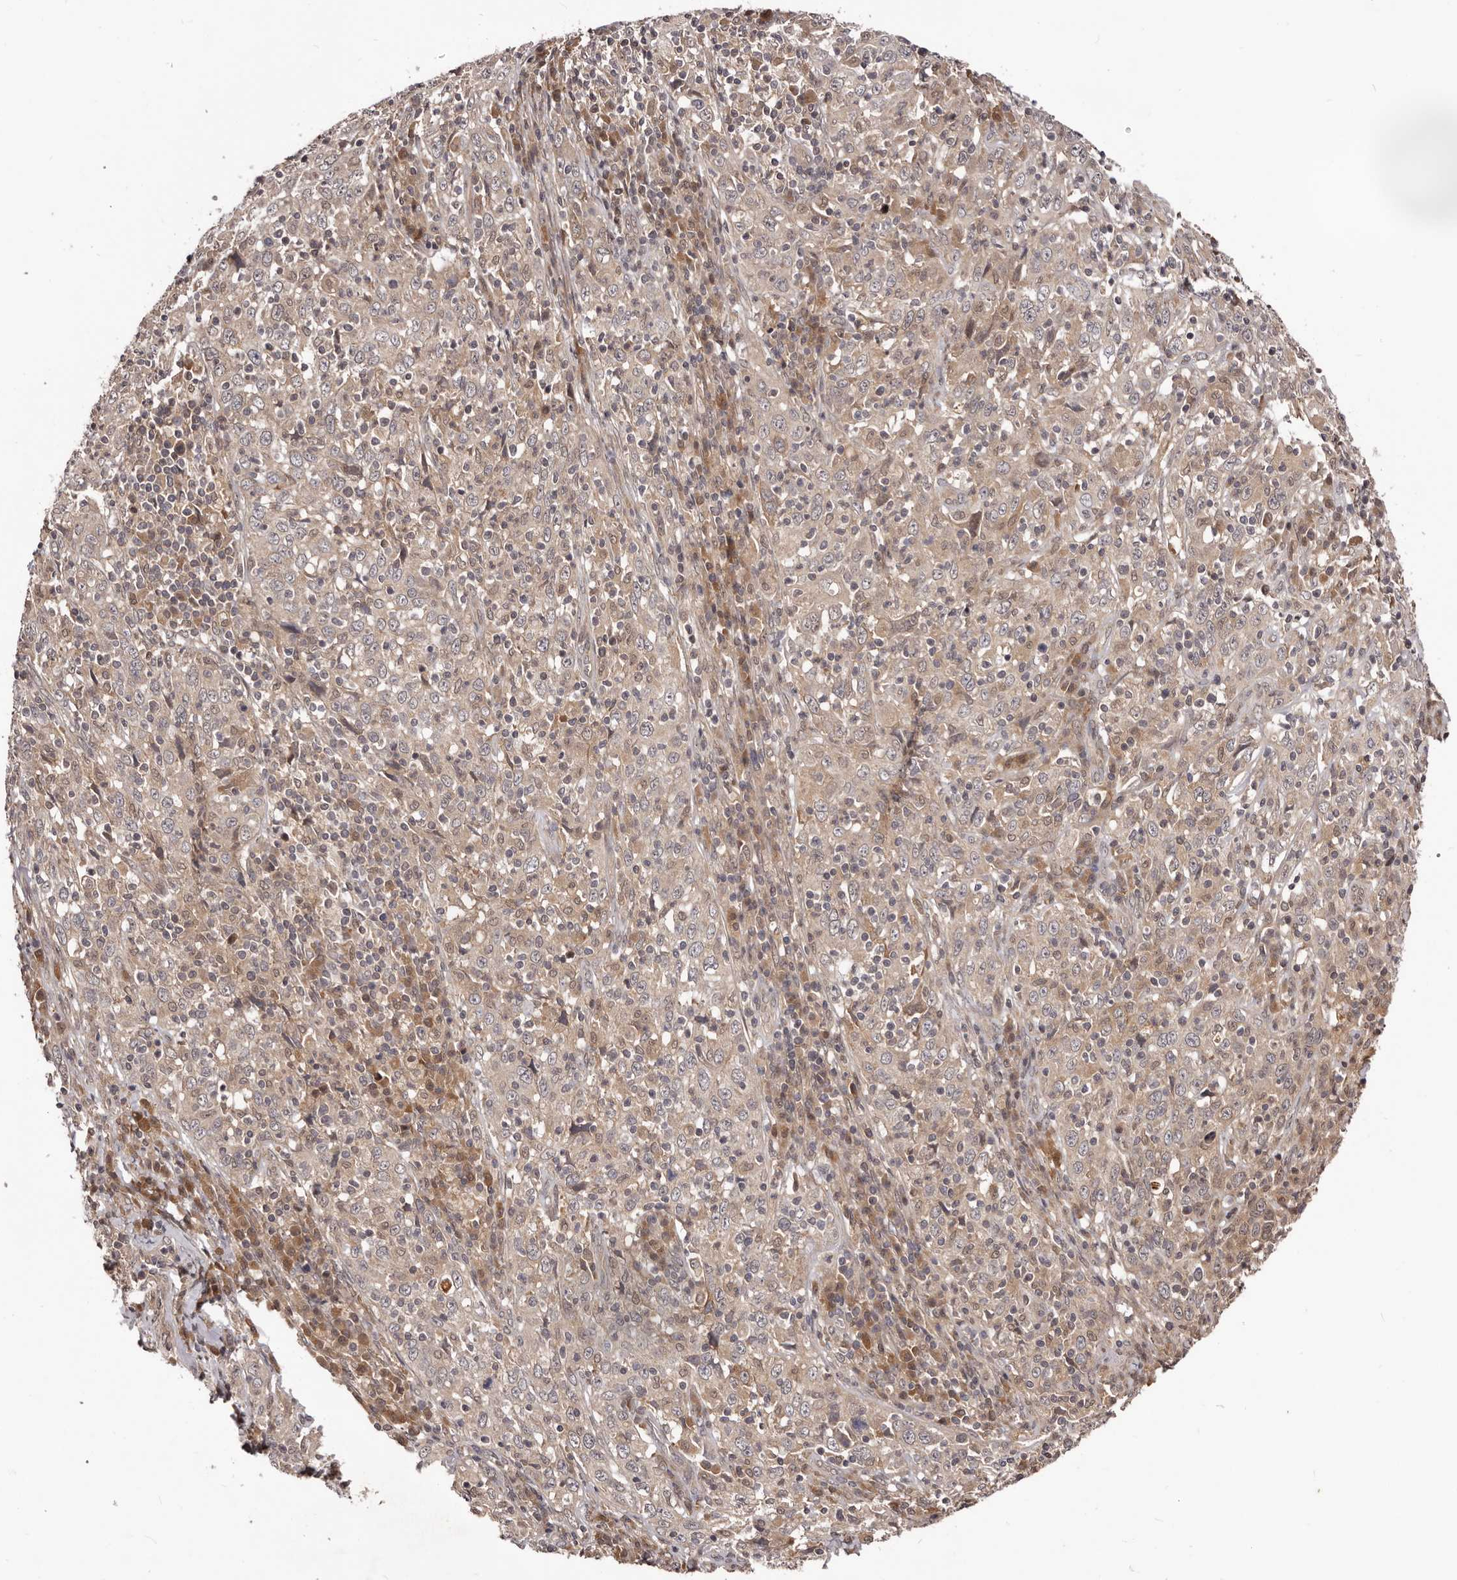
{"staining": {"intensity": "weak", "quantity": ">75%", "location": "cytoplasmic/membranous"}, "tissue": "cervical cancer", "cell_type": "Tumor cells", "image_type": "cancer", "snomed": [{"axis": "morphology", "description": "Squamous cell carcinoma, NOS"}, {"axis": "topography", "description": "Cervix"}], "caption": "Immunohistochemistry (IHC) of human squamous cell carcinoma (cervical) demonstrates low levels of weak cytoplasmic/membranous positivity in approximately >75% of tumor cells. (IHC, brightfield microscopy, high magnification).", "gene": "MDP1", "patient": {"sex": "female", "age": 46}}